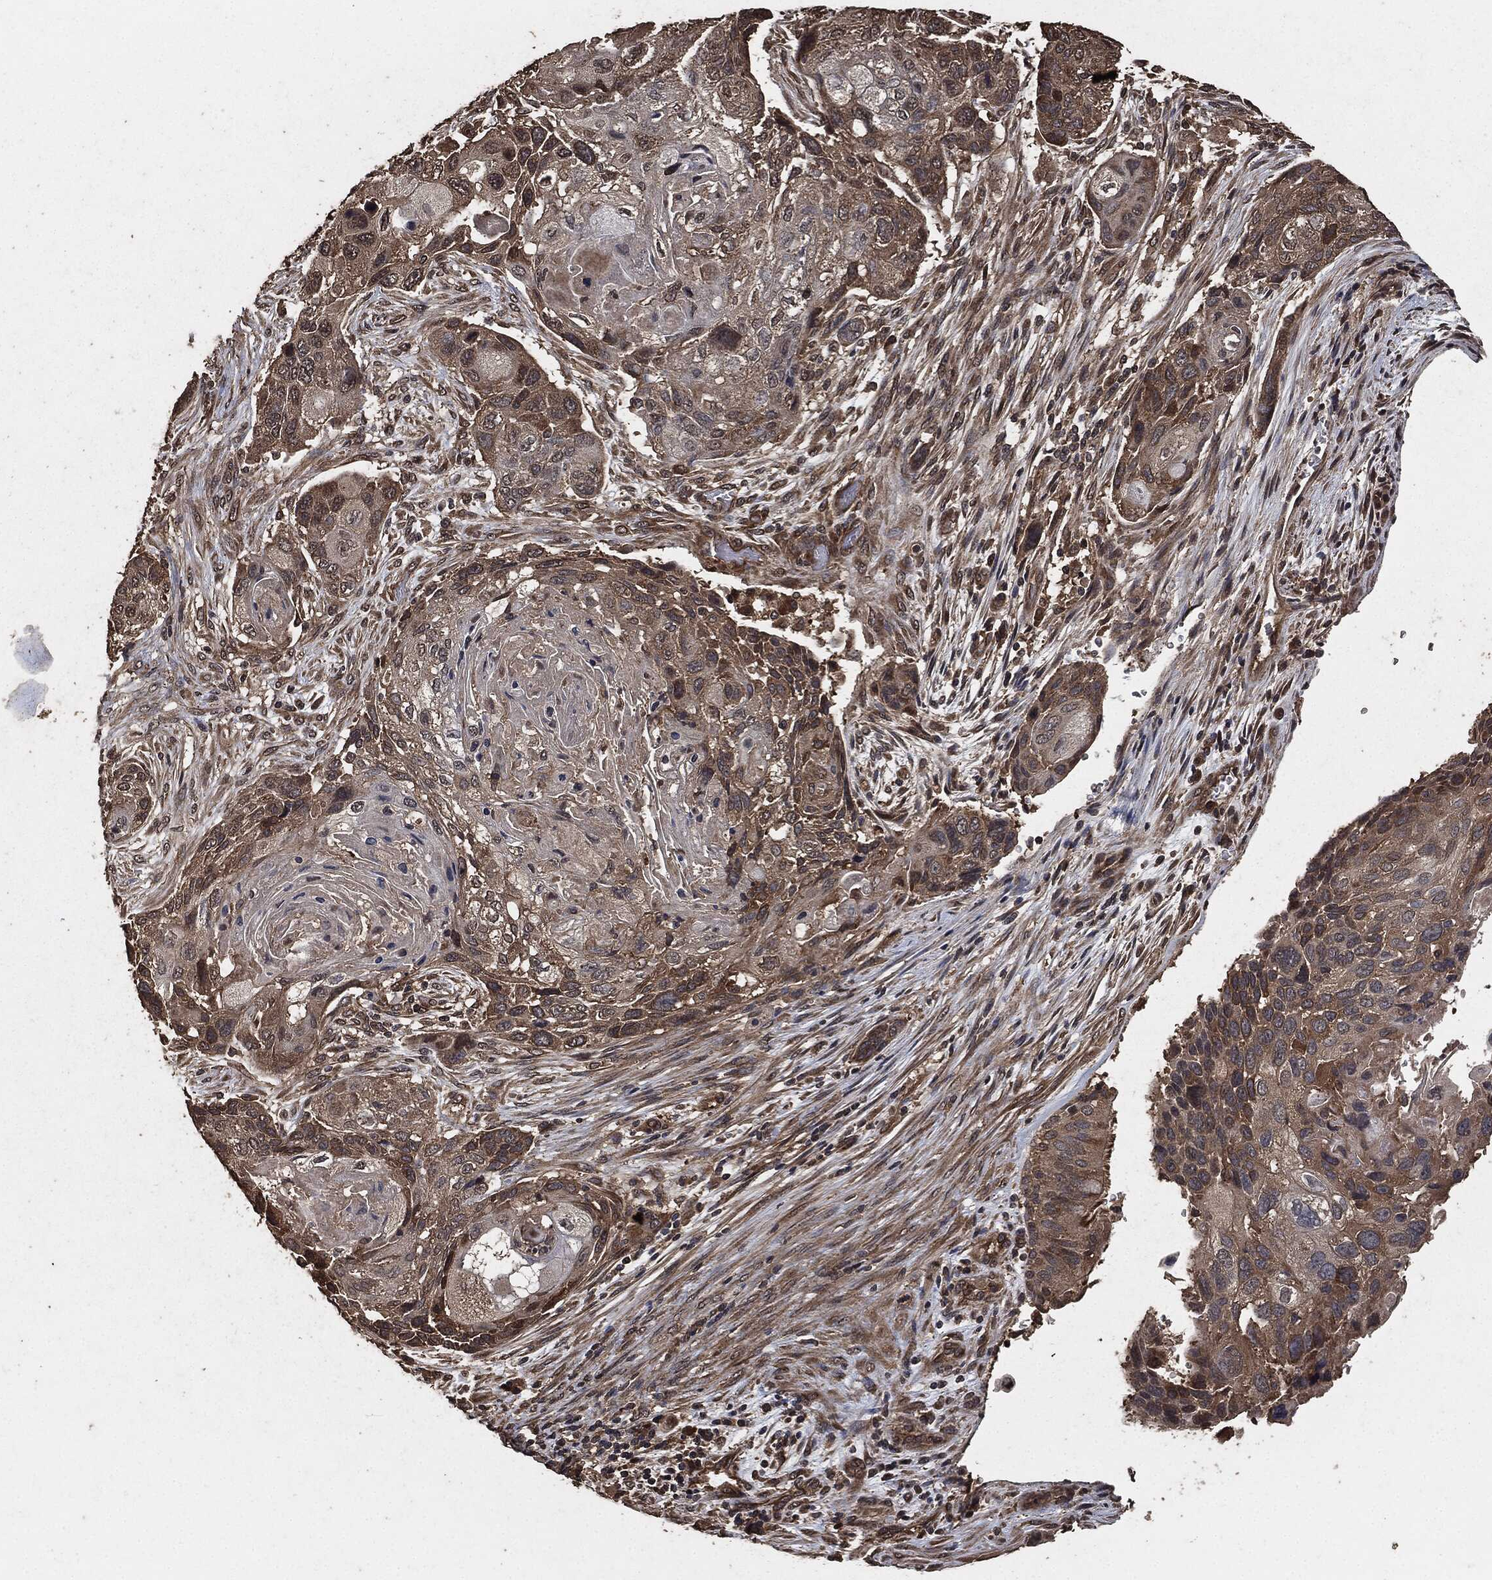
{"staining": {"intensity": "moderate", "quantity": "25%-75%", "location": "cytoplasmic/membranous"}, "tissue": "lung cancer", "cell_type": "Tumor cells", "image_type": "cancer", "snomed": [{"axis": "morphology", "description": "Normal tissue, NOS"}, {"axis": "morphology", "description": "Squamous cell carcinoma, NOS"}, {"axis": "topography", "description": "Bronchus"}, {"axis": "topography", "description": "Lung"}], "caption": "This histopathology image shows immunohistochemistry (IHC) staining of lung cancer, with medium moderate cytoplasmic/membranous expression in approximately 25%-75% of tumor cells.", "gene": "AKT1S1", "patient": {"sex": "male", "age": 69}}